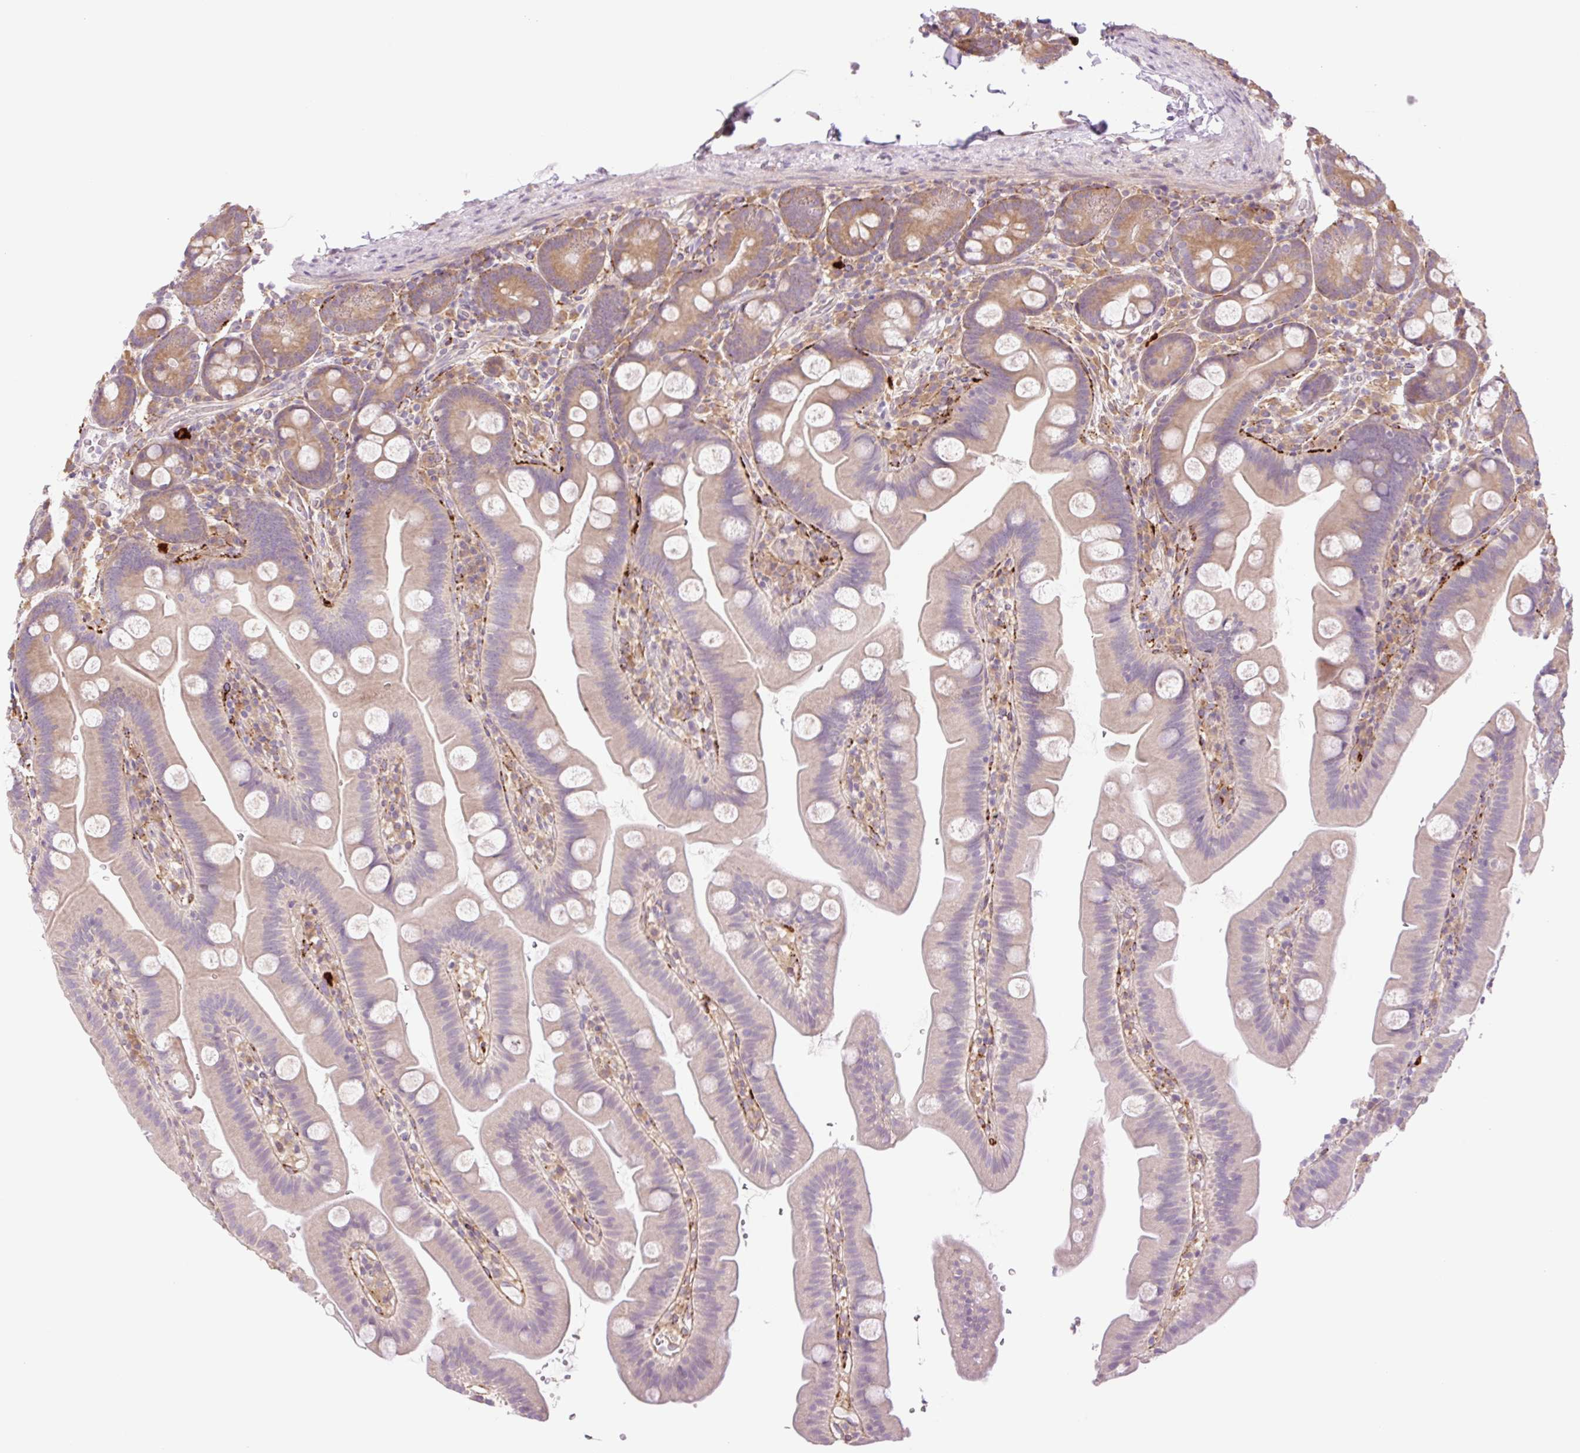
{"staining": {"intensity": "moderate", "quantity": "<25%", "location": "cytoplasmic/membranous"}, "tissue": "small intestine", "cell_type": "Glandular cells", "image_type": "normal", "snomed": [{"axis": "morphology", "description": "Normal tissue, NOS"}, {"axis": "topography", "description": "Small intestine"}], "caption": "Protein staining by immunohistochemistry shows moderate cytoplasmic/membranous expression in approximately <25% of glandular cells in unremarkable small intestine. (DAB (3,3'-diaminobenzidine) IHC with brightfield microscopy, high magnification).", "gene": "COL5A1", "patient": {"sex": "female", "age": 68}}